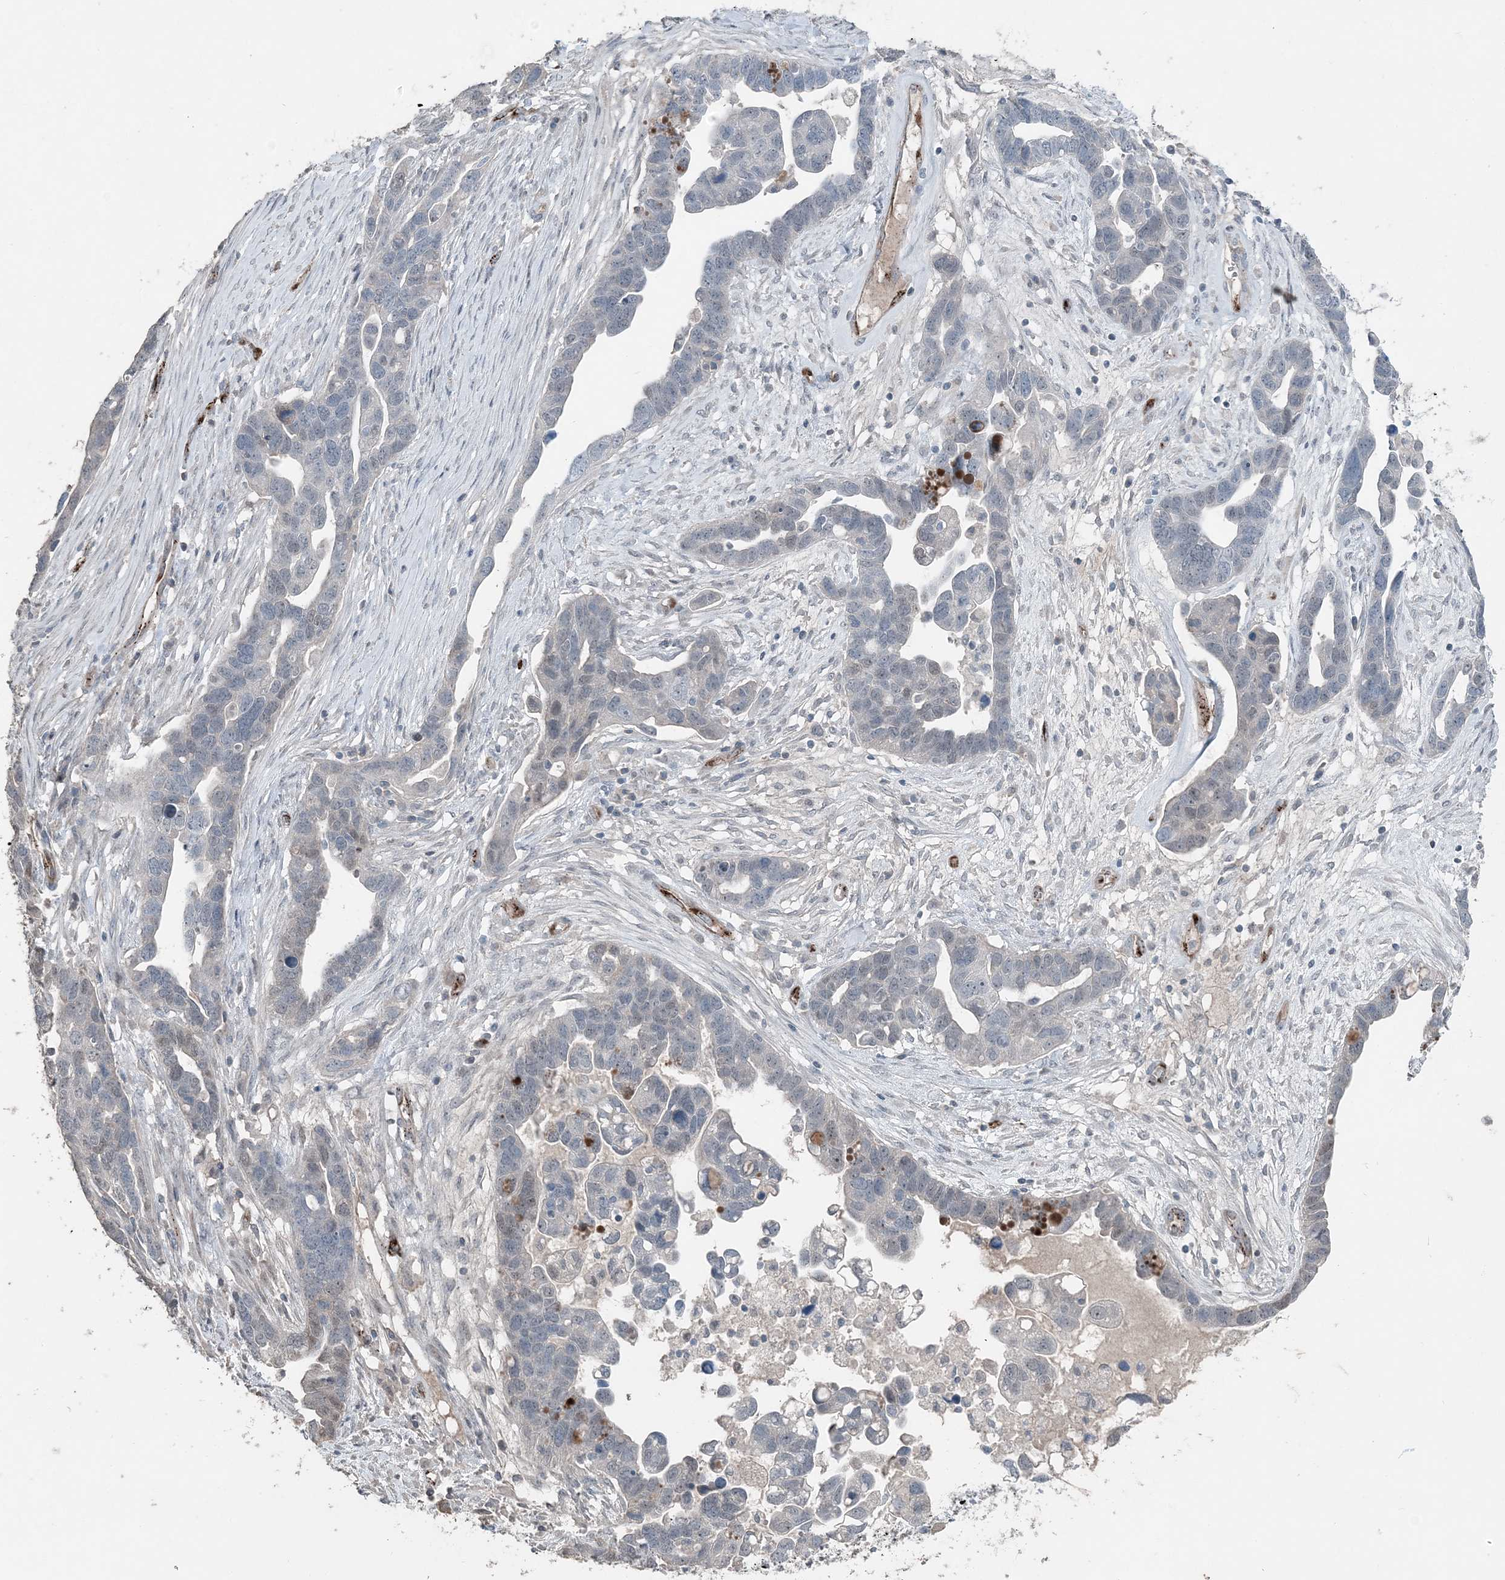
{"staining": {"intensity": "negative", "quantity": "none", "location": "none"}, "tissue": "ovarian cancer", "cell_type": "Tumor cells", "image_type": "cancer", "snomed": [{"axis": "morphology", "description": "Cystadenocarcinoma, serous, NOS"}, {"axis": "topography", "description": "Ovary"}], "caption": "High power microscopy photomicrograph of an immunohistochemistry (IHC) histopathology image of ovarian cancer (serous cystadenocarcinoma), revealing no significant staining in tumor cells.", "gene": "ELOVL7", "patient": {"sex": "female", "age": 54}}